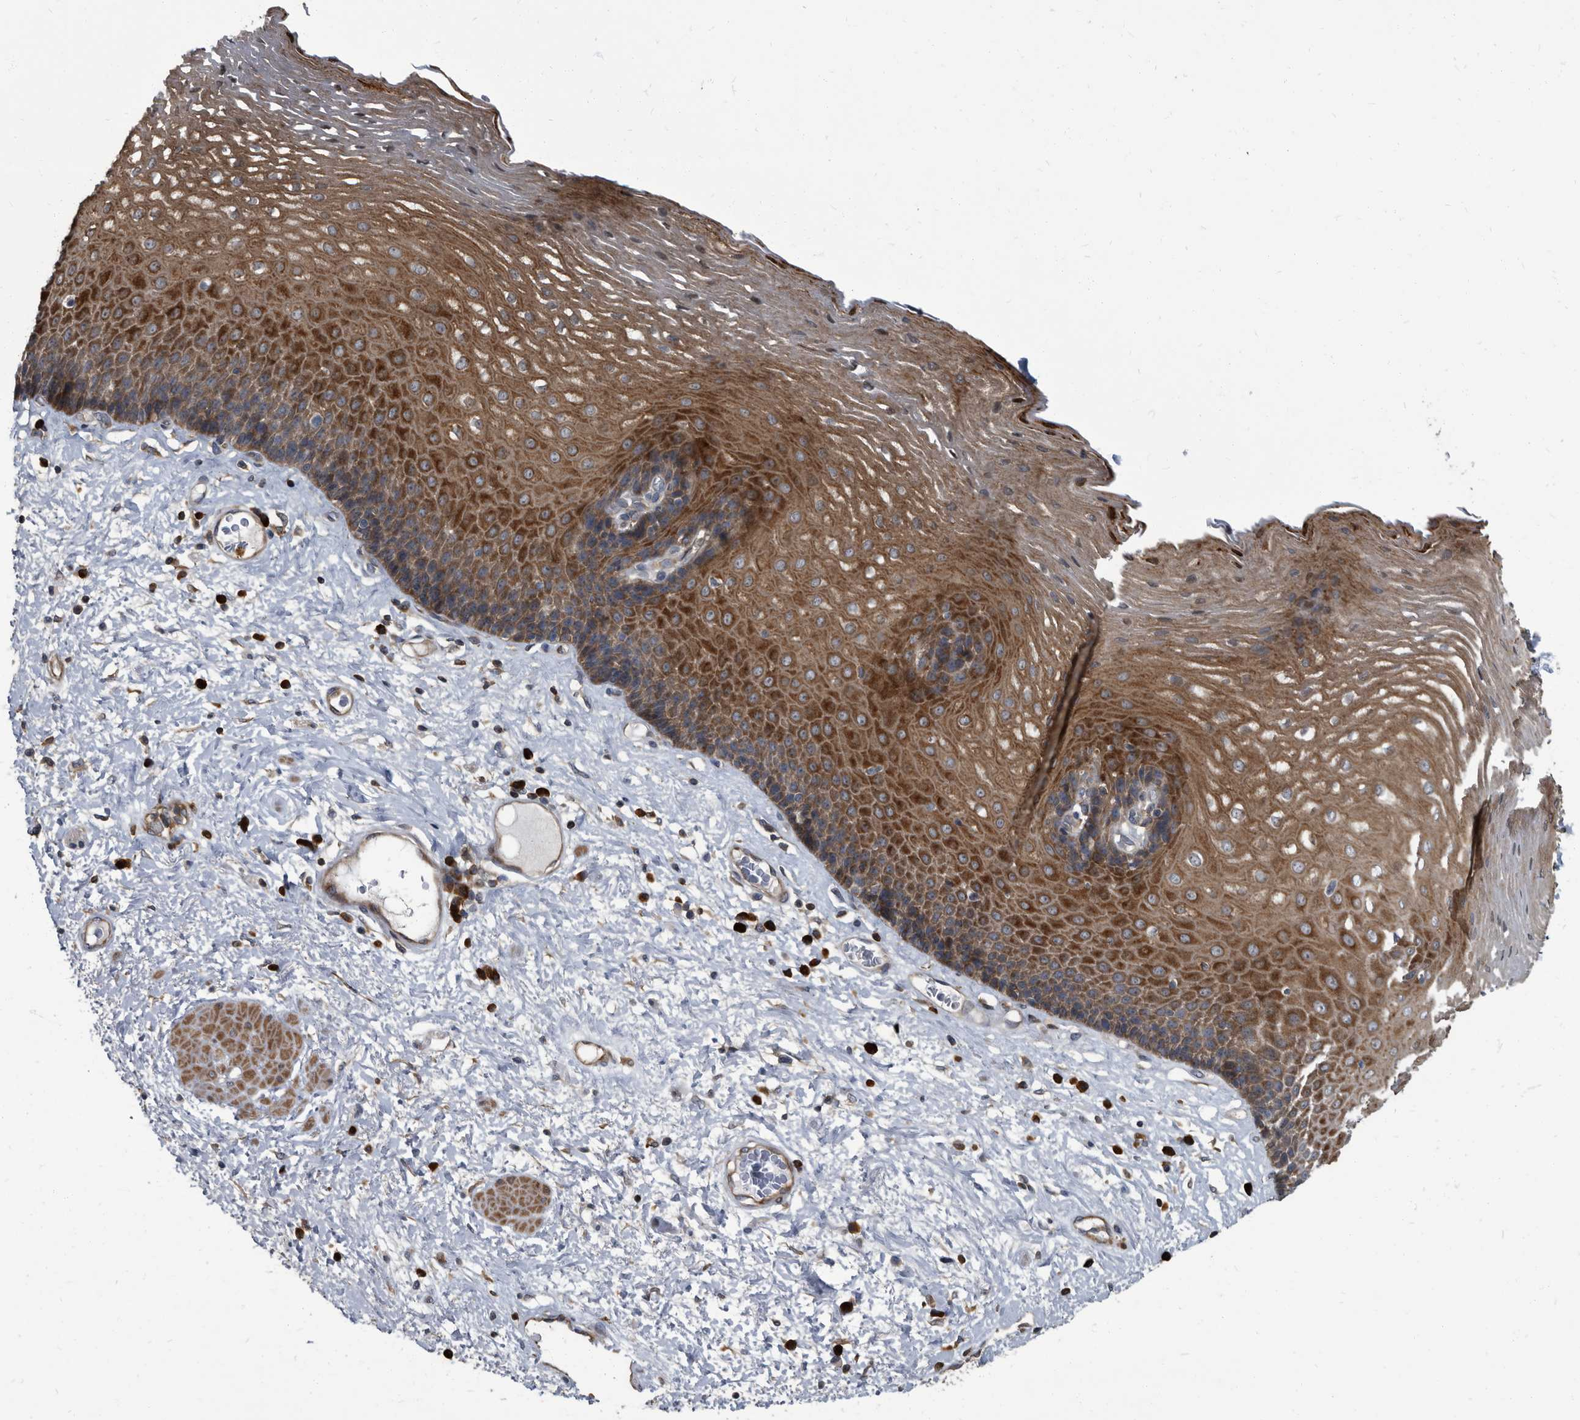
{"staining": {"intensity": "strong", "quantity": ">75%", "location": "cytoplasmic/membranous"}, "tissue": "esophagus", "cell_type": "Squamous epithelial cells", "image_type": "normal", "snomed": [{"axis": "morphology", "description": "Normal tissue, NOS"}, {"axis": "morphology", "description": "Adenocarcinoma, NOS"}, {"axis": "topography", "description": "Esophagus"}], "caption": "Immunohistochemistry (IHC) photomicrograph of normal esophagus: esophagus stained using immunohistochemistry displays high levels of strong protein expression localized specifically in the cytoplasmic/membranous of squamous epithelial cells, appearing as a cytoplasmic/membranous brown color.", "gene": "CDV3", "patient": {"sex": "male", "age": 62}}